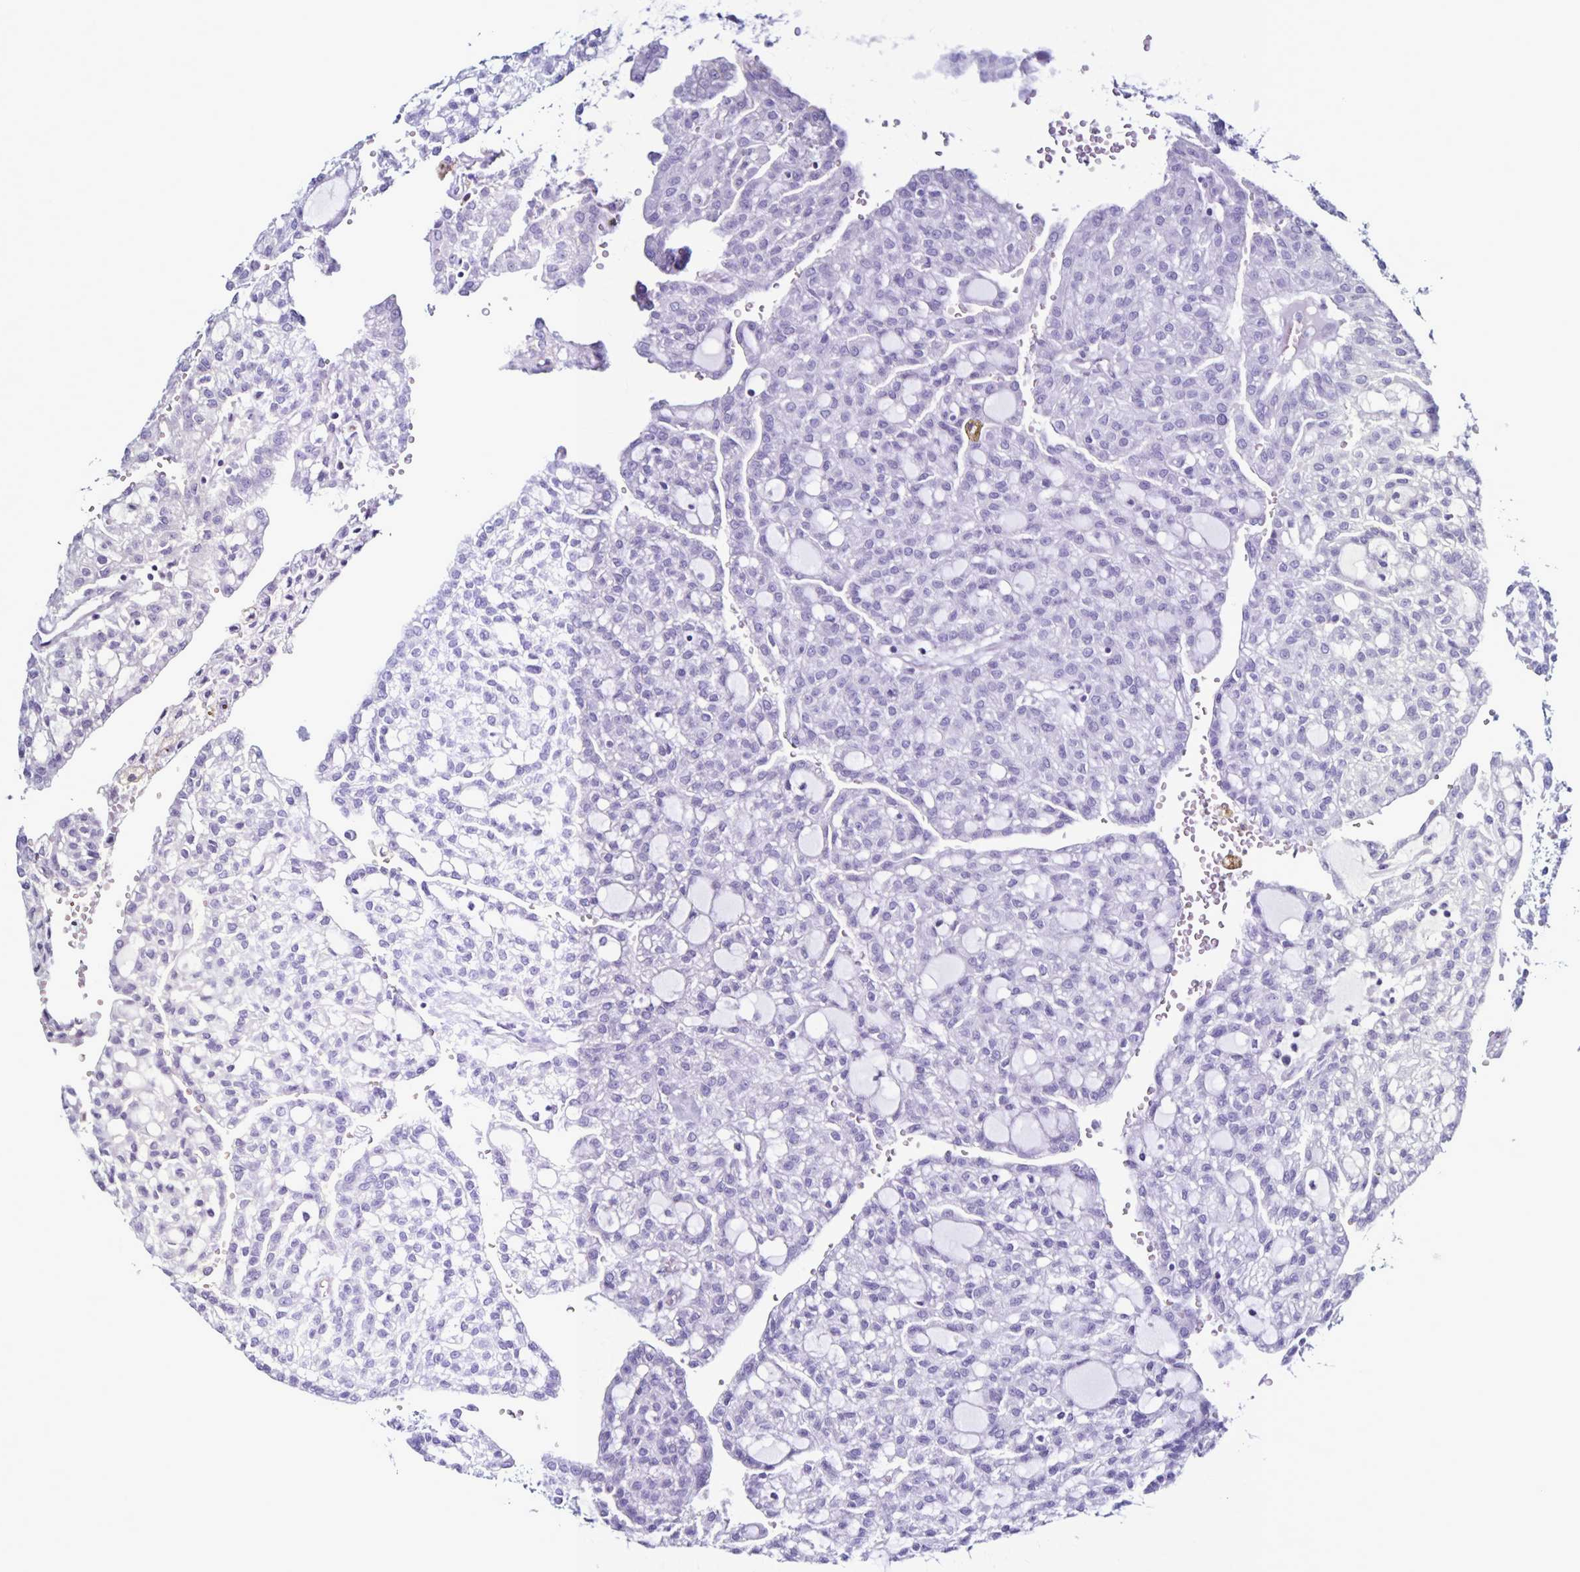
{"staining": {"intensity": "negative", "quantity": "none", "location": "none"}, "tissue": "renal cancer", "cell_type": "Tumor cells", "image_type": "cancer", "snomed": [{"axis": "morphology", "description": "Adenocarcinoma, NOS"}, {"axis": "topography", "description": "Kidney"}], "caption": "There is no significant positivity in tumor cells of adenocarcinoma (renal).", "gene": "PLXNA4", "patient": {"sex": "male", "age": 63}}